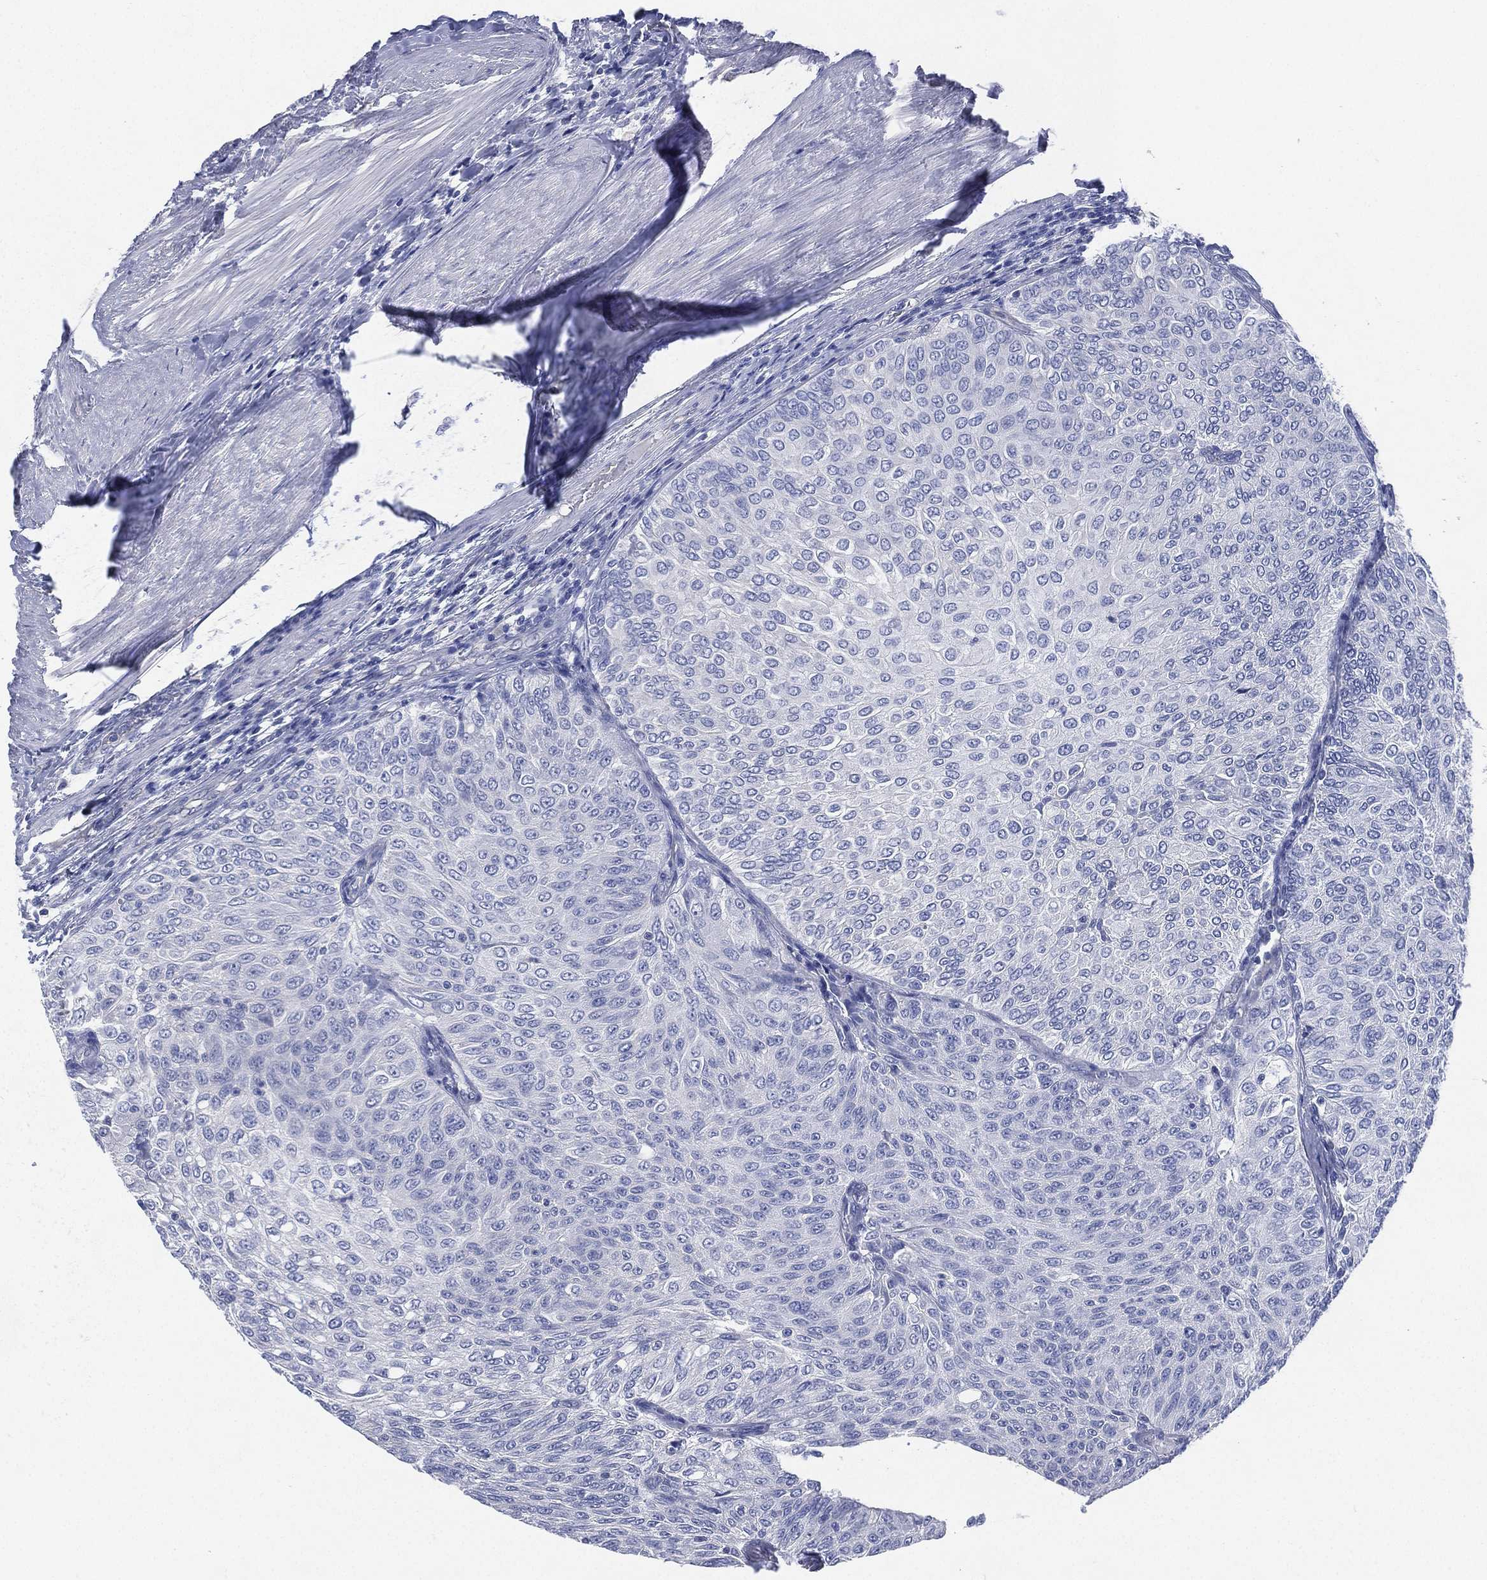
{"staining": {"intensity": "negative", "quantity": "none", "location": "none"}, "tissue": "urothelial cancer", "cell_type": "Tumor cells", "image_type": "cancer", "snomed": [{"axis": "morphology", "description": "Urothelial carcinoma, Low grade"}, {"axis": "topography", "description": "Ureter, NOS"}, {"axis": "topography", "description": "Urinary bladder"}], "caption": "Micrograph shows no protein positivity in tumor cells of urothelial cancer tissue.", "gene": "CCDC70", "patient": {"sex": "male", "age": 78}}